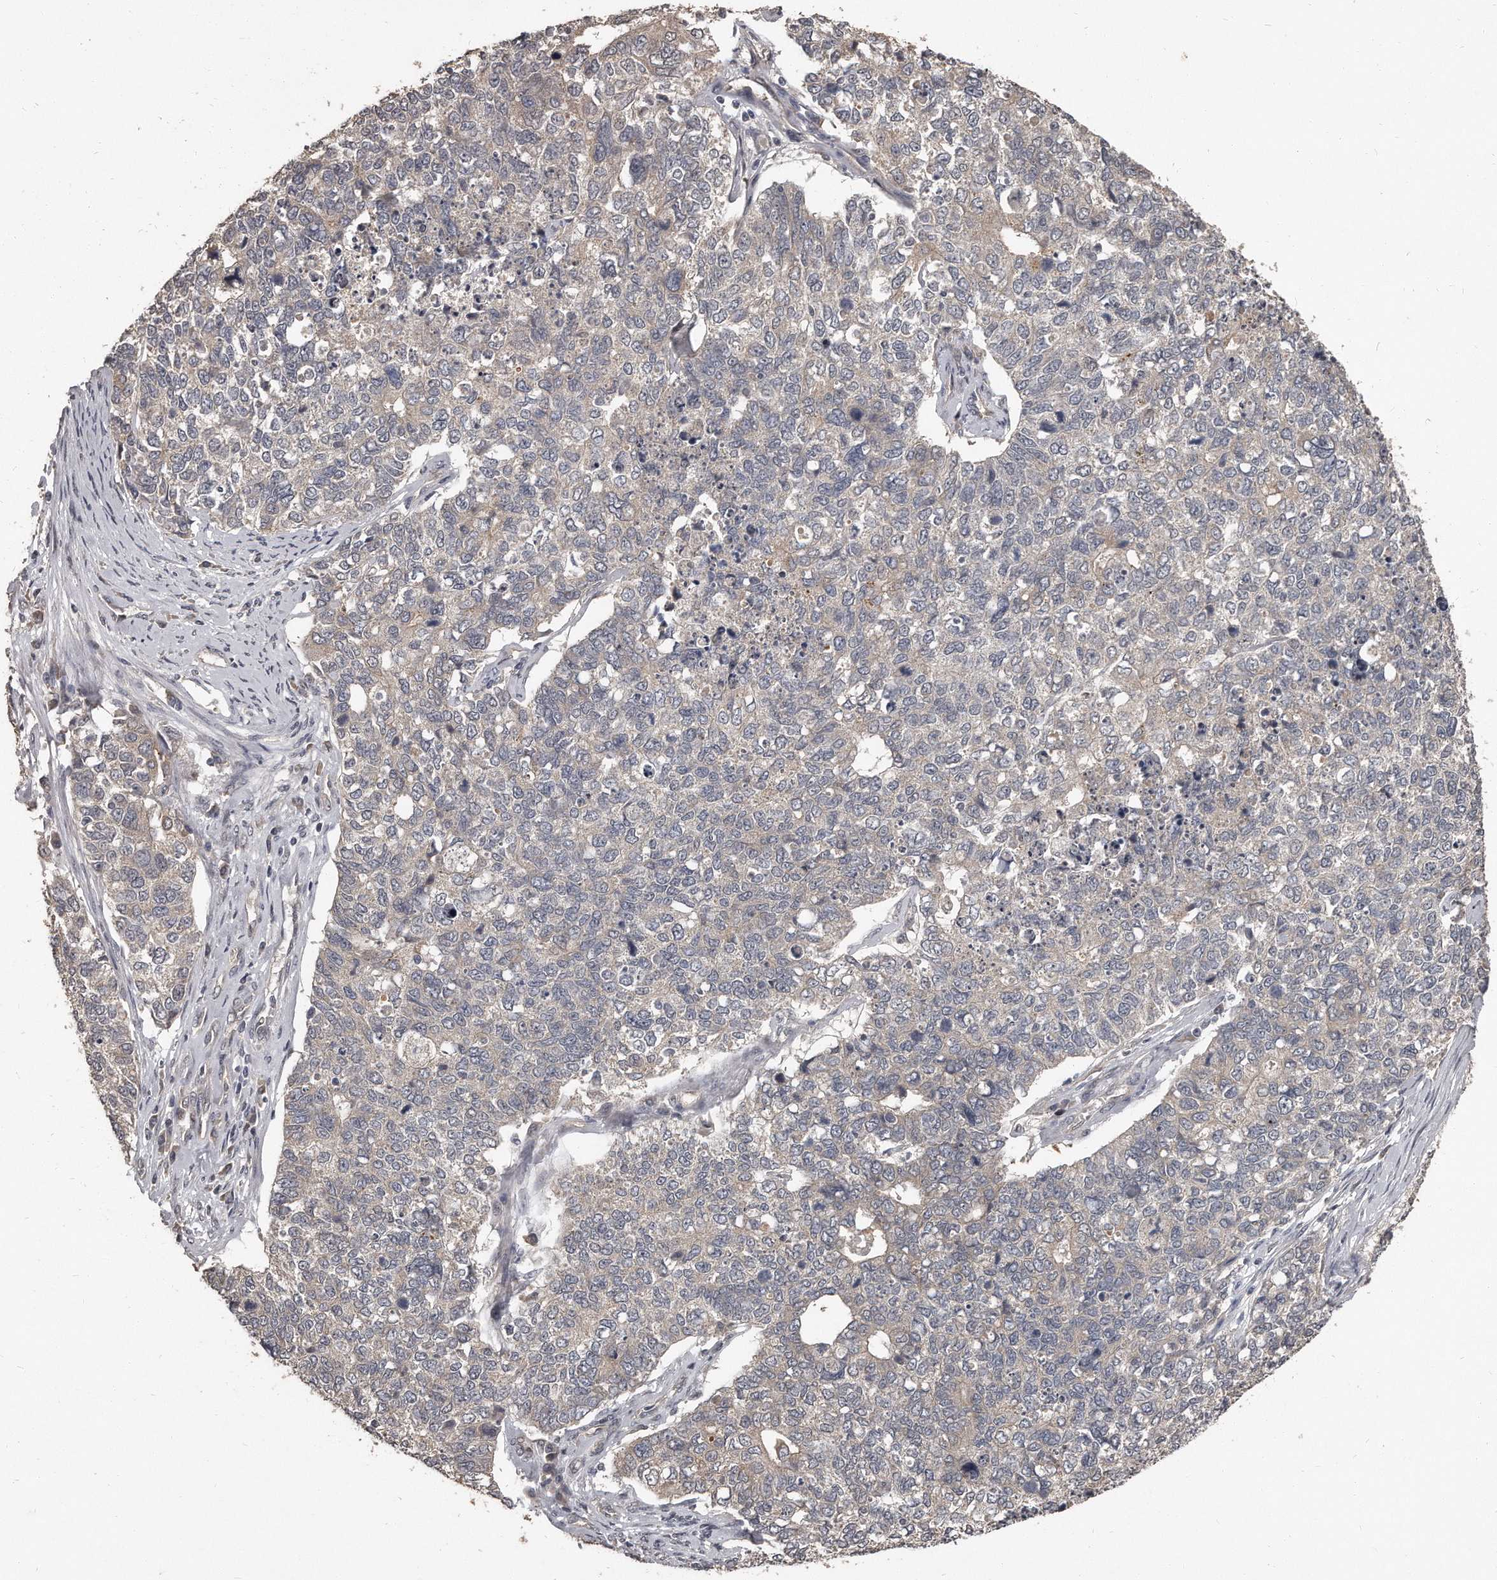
{"staining": {"intensity": "negative", "quantity": "none", "location": "none"}, "tissue": "cervical cancer", "cell_type": "Tumor cells", "image_type": "cancer", "snomed": [{"axis": "morphology", "description": "Squamous cell carcinoma, NOS"}, {"axis": "topography", "description": "Cervix"}], "caption": "IHC of human cervical cancer (squamous cell carcinoma) demonstrates no expression in tumor cells.", "gene": "GRB10", "patient": {"sex": "female", "age": 63}}